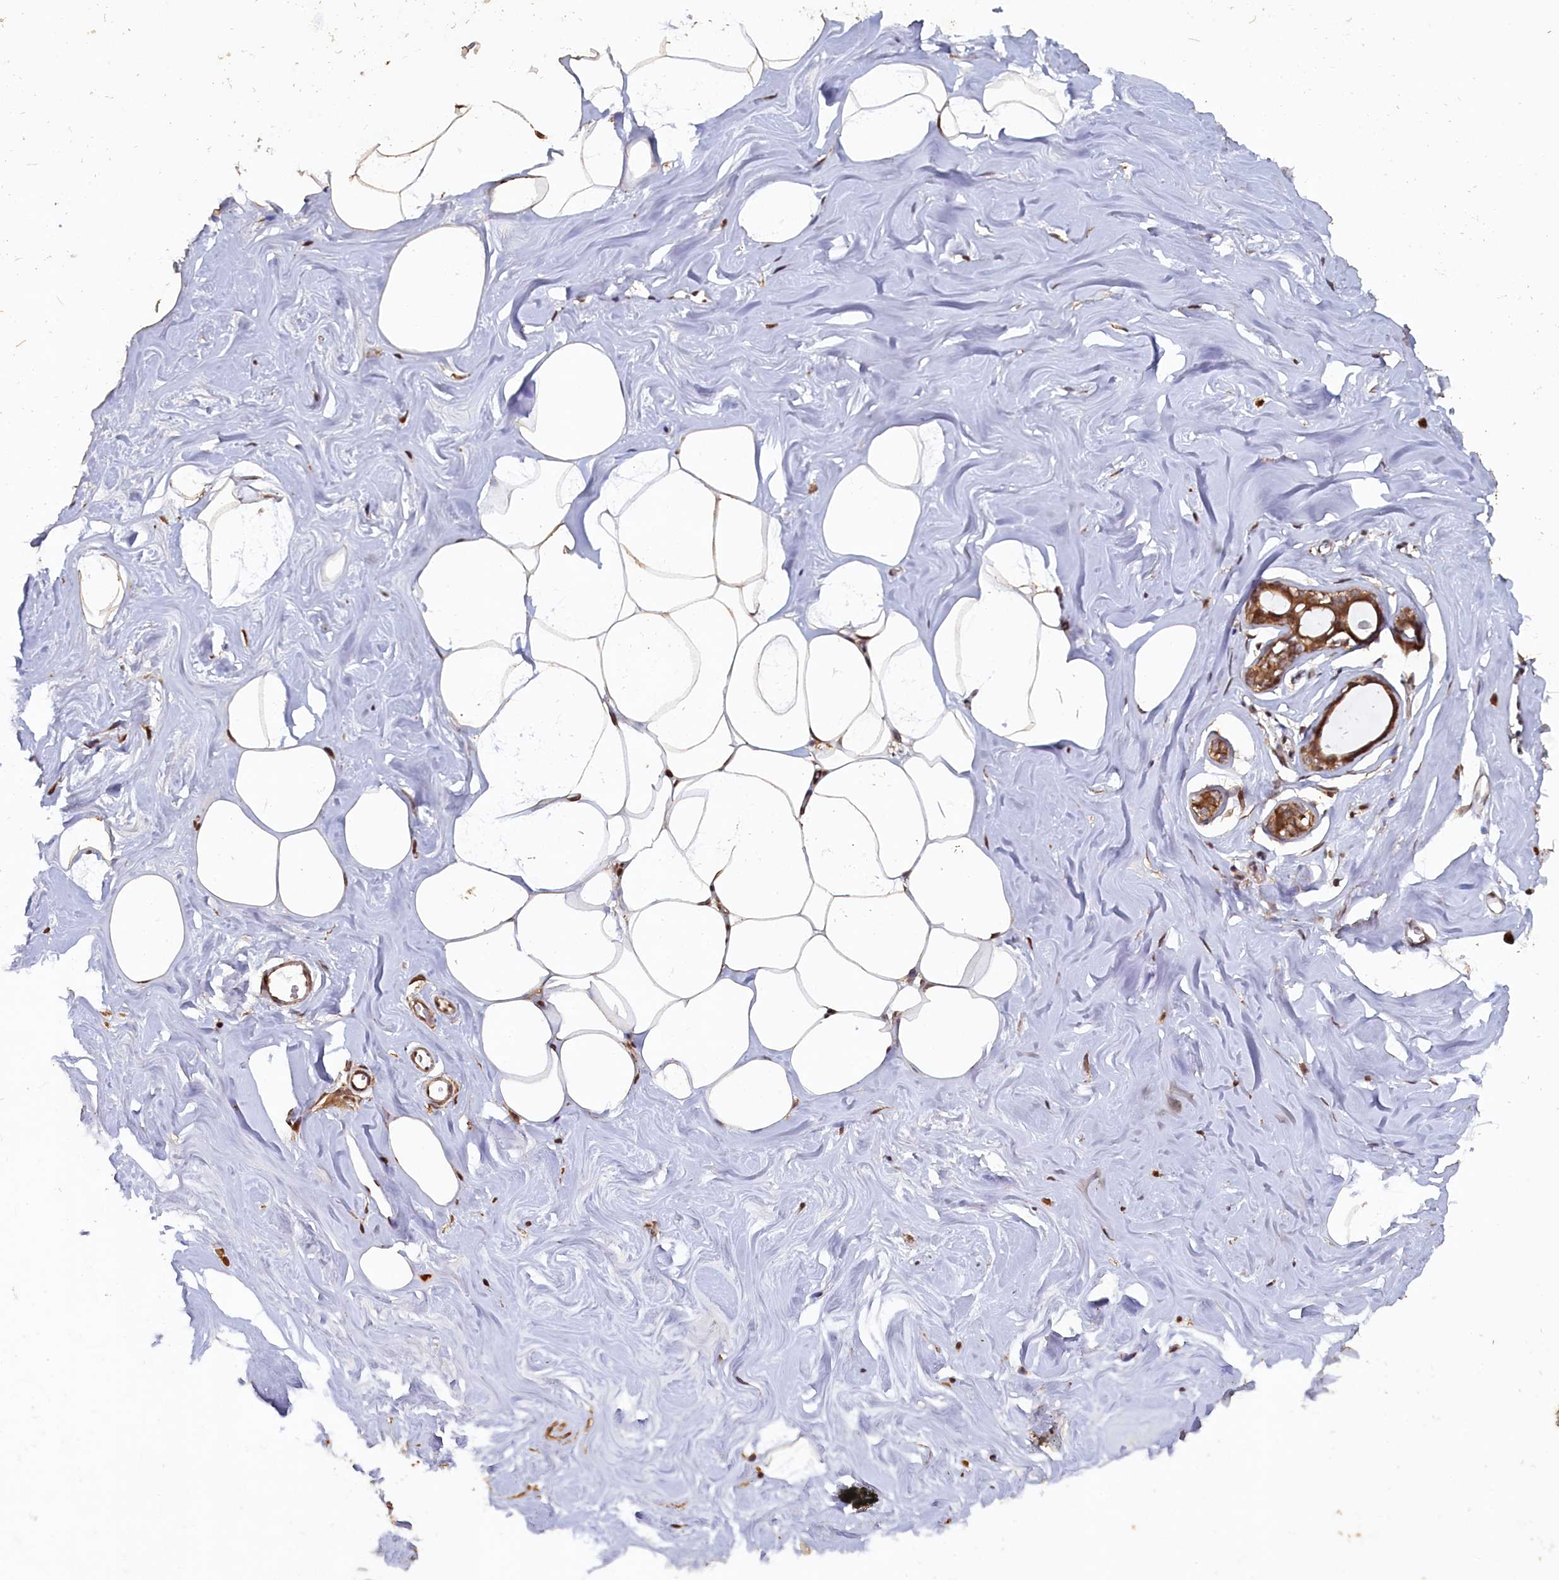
{"staining": {"intensity": "moderate", "quantity": ">75%", "location": "cytoplasmic/membranous,nuclear"}, "tissue": "adipose tissue", "cell_type": "Adipocytes", "image_type": "normal", "snomed": [{"axis": "morphology", "description": "Normal tissue, NOS"}, {"axis": "morphology", "description": "Fibrosis, NOS"}, {"axis": "topography", "description": "Breast"}, {"axis": "topography", "description": "Adipose tissue"}], "caption": "IHC staining of benign adipose tissue, which demonstrates medium levels of moderate cytoplasmic/membranous,nuclear expression in approximately >75% of adipocytes indicating moderate cytoplasmic/membranous,nuclear protein staining. The staining was performed using DAB (brown) for protein detection and nuclei were counterstained in hematoxylin (blue).", "gene": "PIGN", "patient": {"sex": "female", "age": 39}}